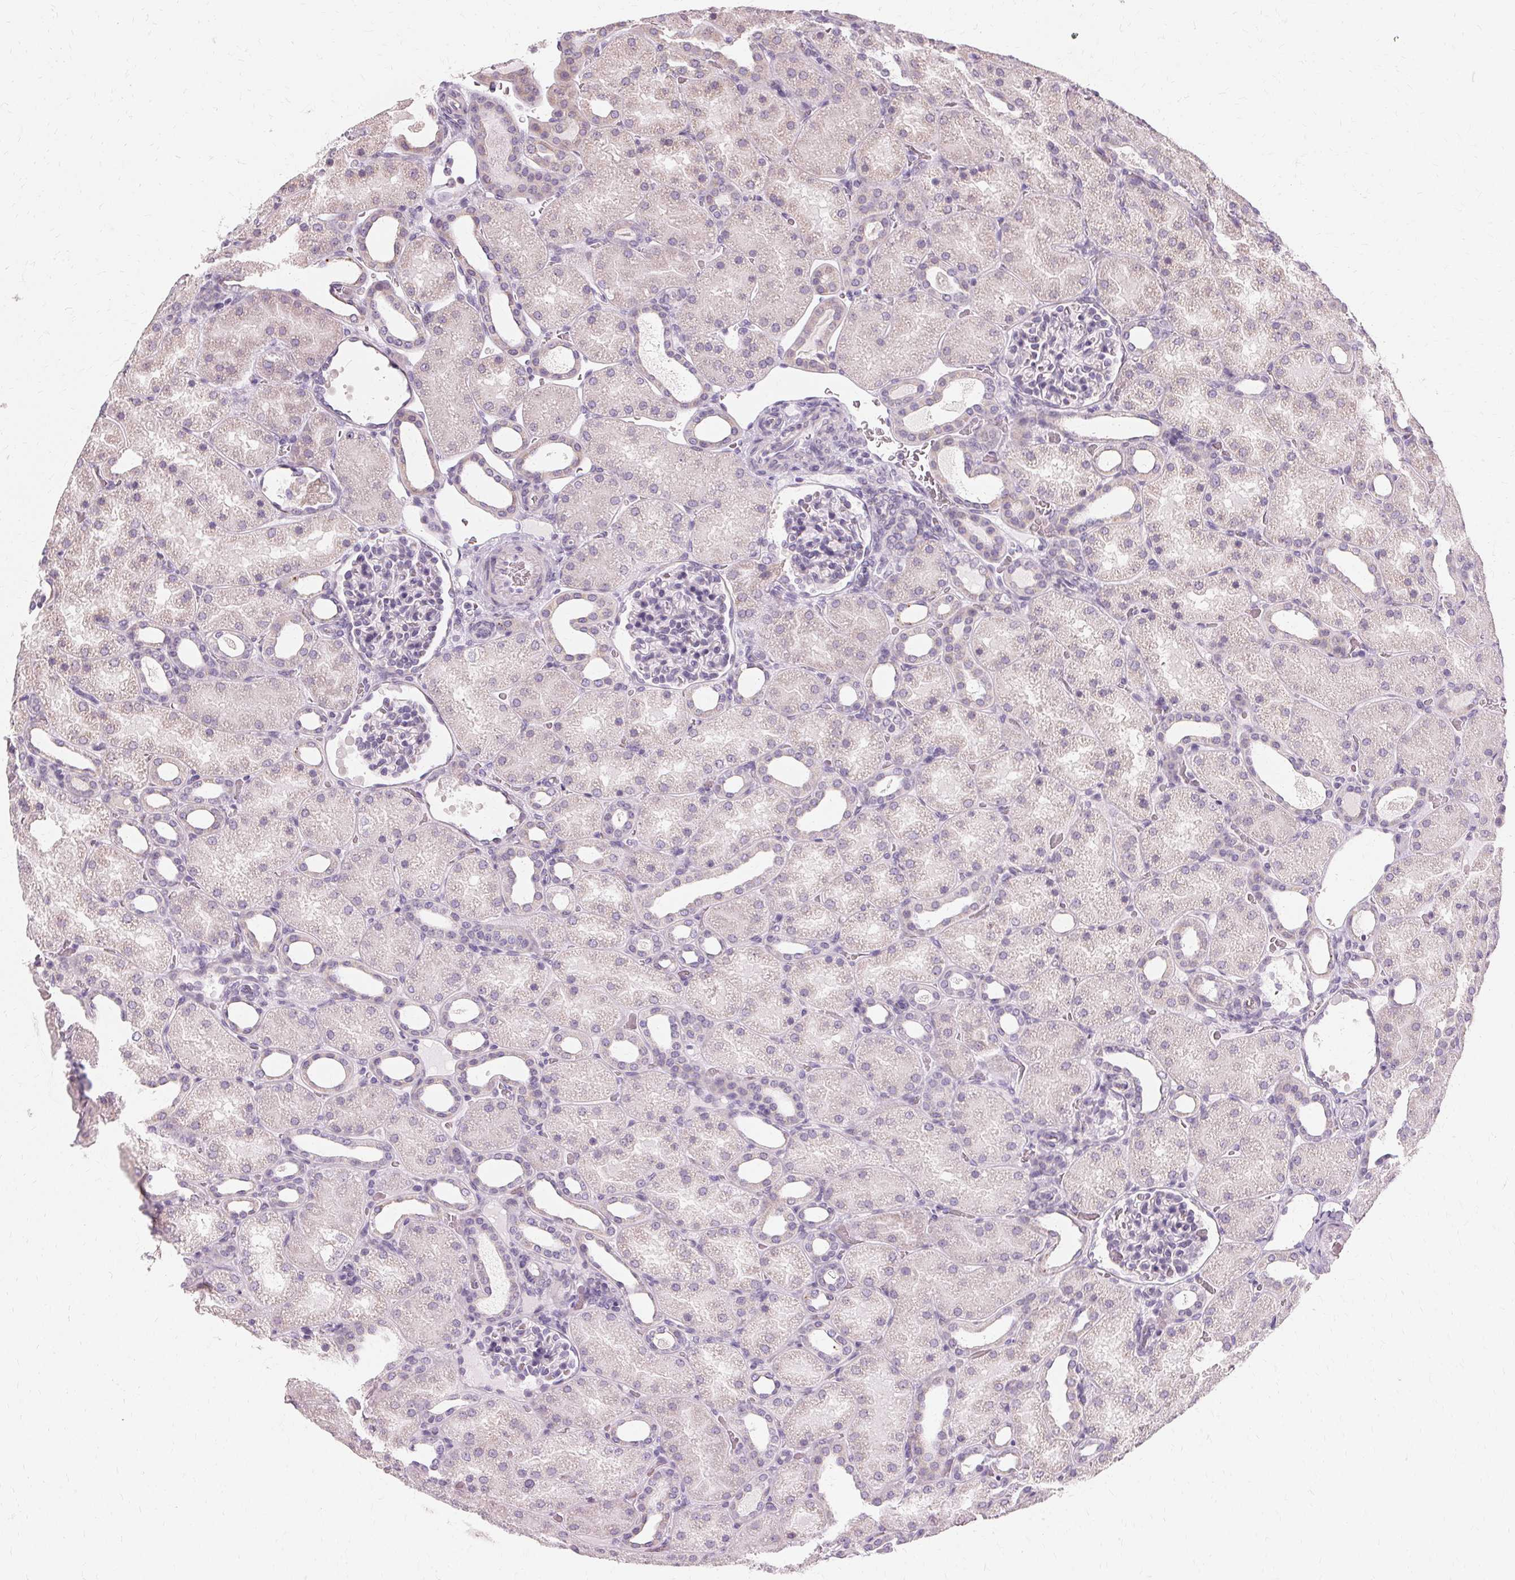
{"staining": {"intensity": "negative", "quantity": "none", "location": "none"}, "tissue": "kidney", "cell_type": "Cells in glomeruli", "image_type": "normal", "snomed": [{"axis": "morphology", "description": "Normal tissue, NOS"}, {"axis": "topography", "description": "Kidney"}], "caption": "Immunohistochemical staining of unremarkable kidney displays no significant positivity in cells in glomeruli.", "gene": "FCRL3", "patient": {"sex": "male", "age": 2}}